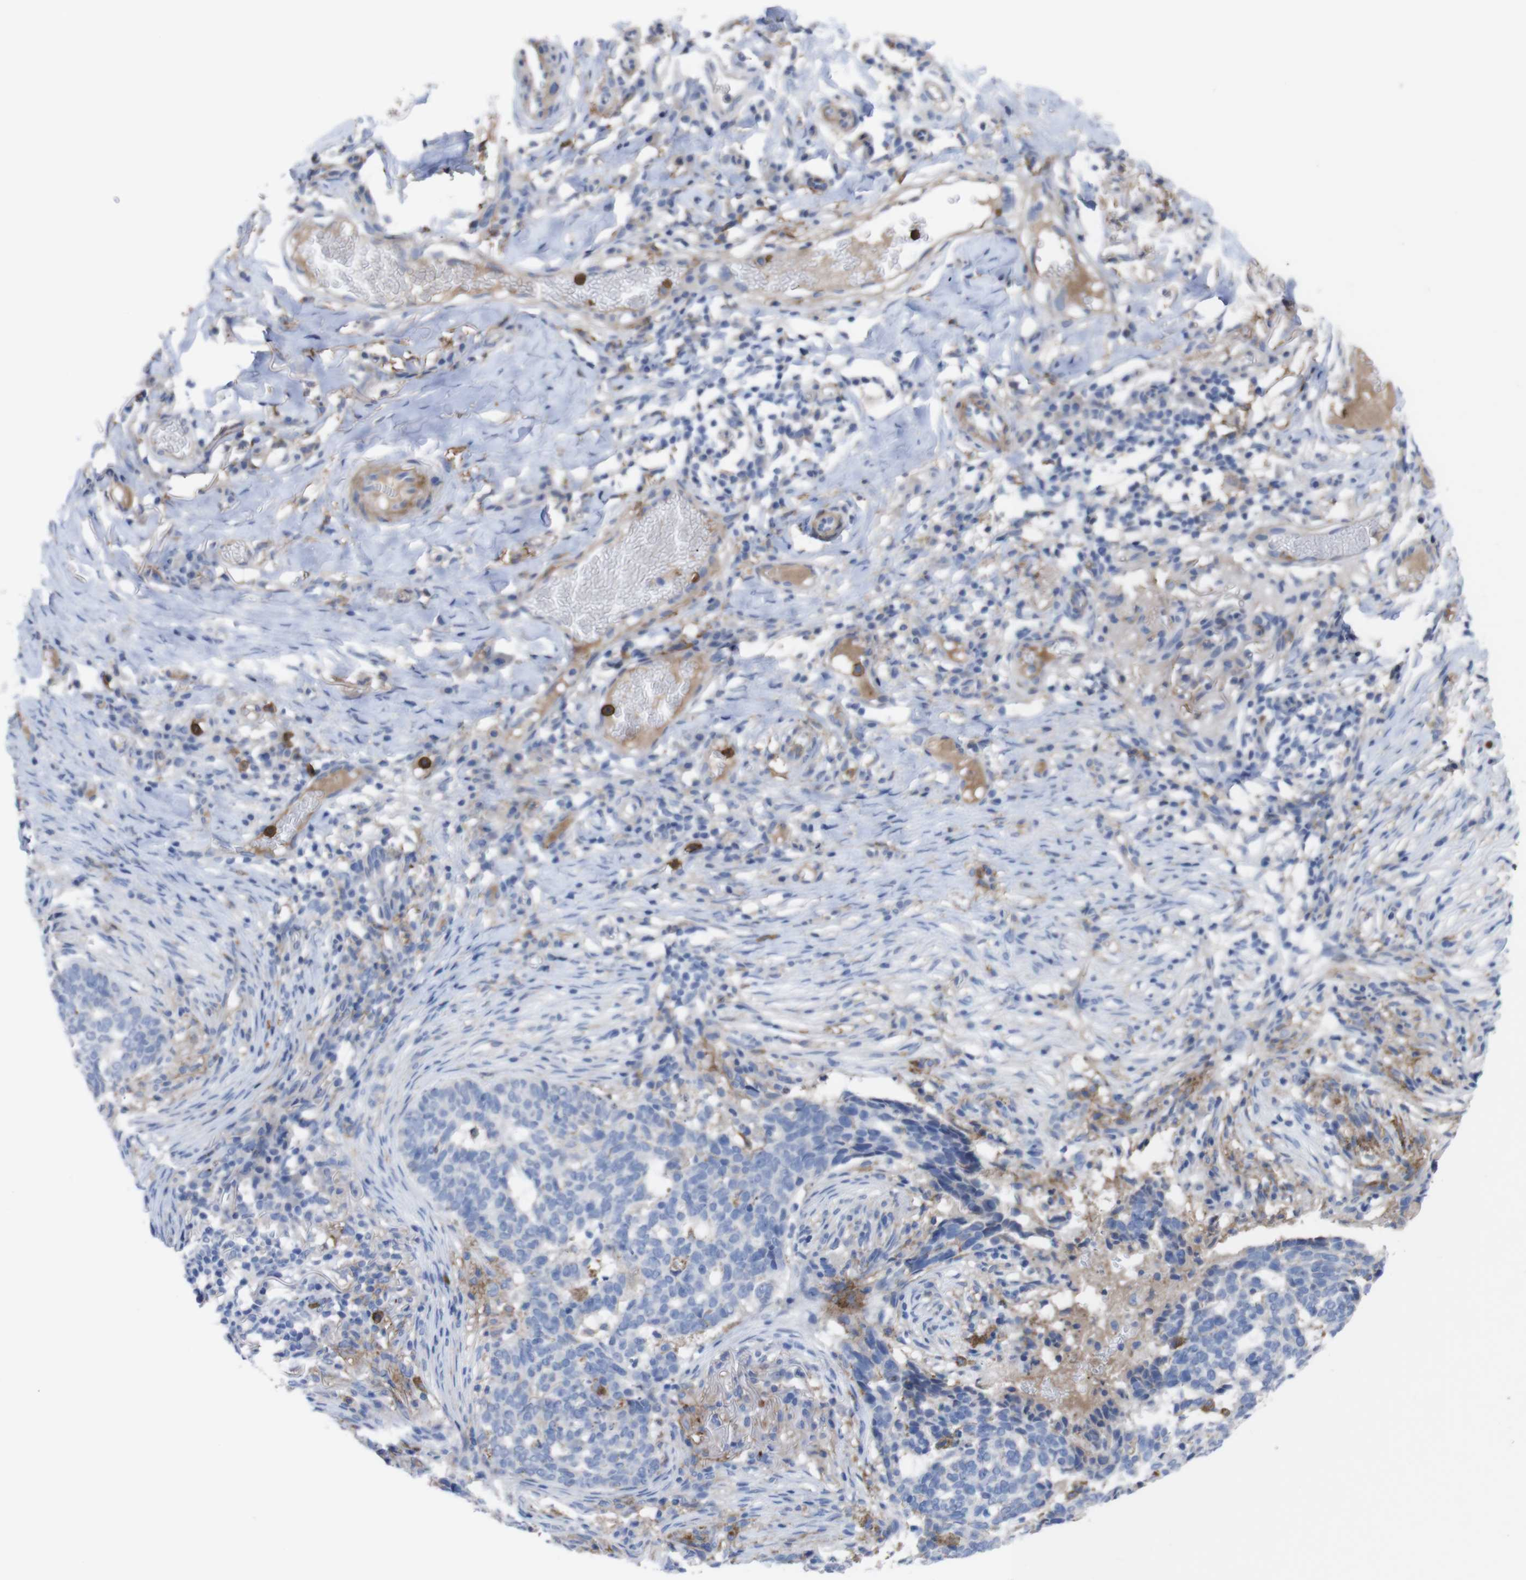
{"staining": {"intensity": "negative", "quantity": "none", "location": "none"}, "tissue": "skin cancer", "cell_type": "Tumor cells", "image_type": "cancer", "snomed": [{"axis": "morphology", "description": "Basal cell carcinoma"}, {"axis": "topography", "description": "Skin"}], "caption": "Tumor cells are negative for brown protein staining in skin basal cell carcinoma.", "gene": "C5AR1", "patient": {"sex": "male", "age": 85}}